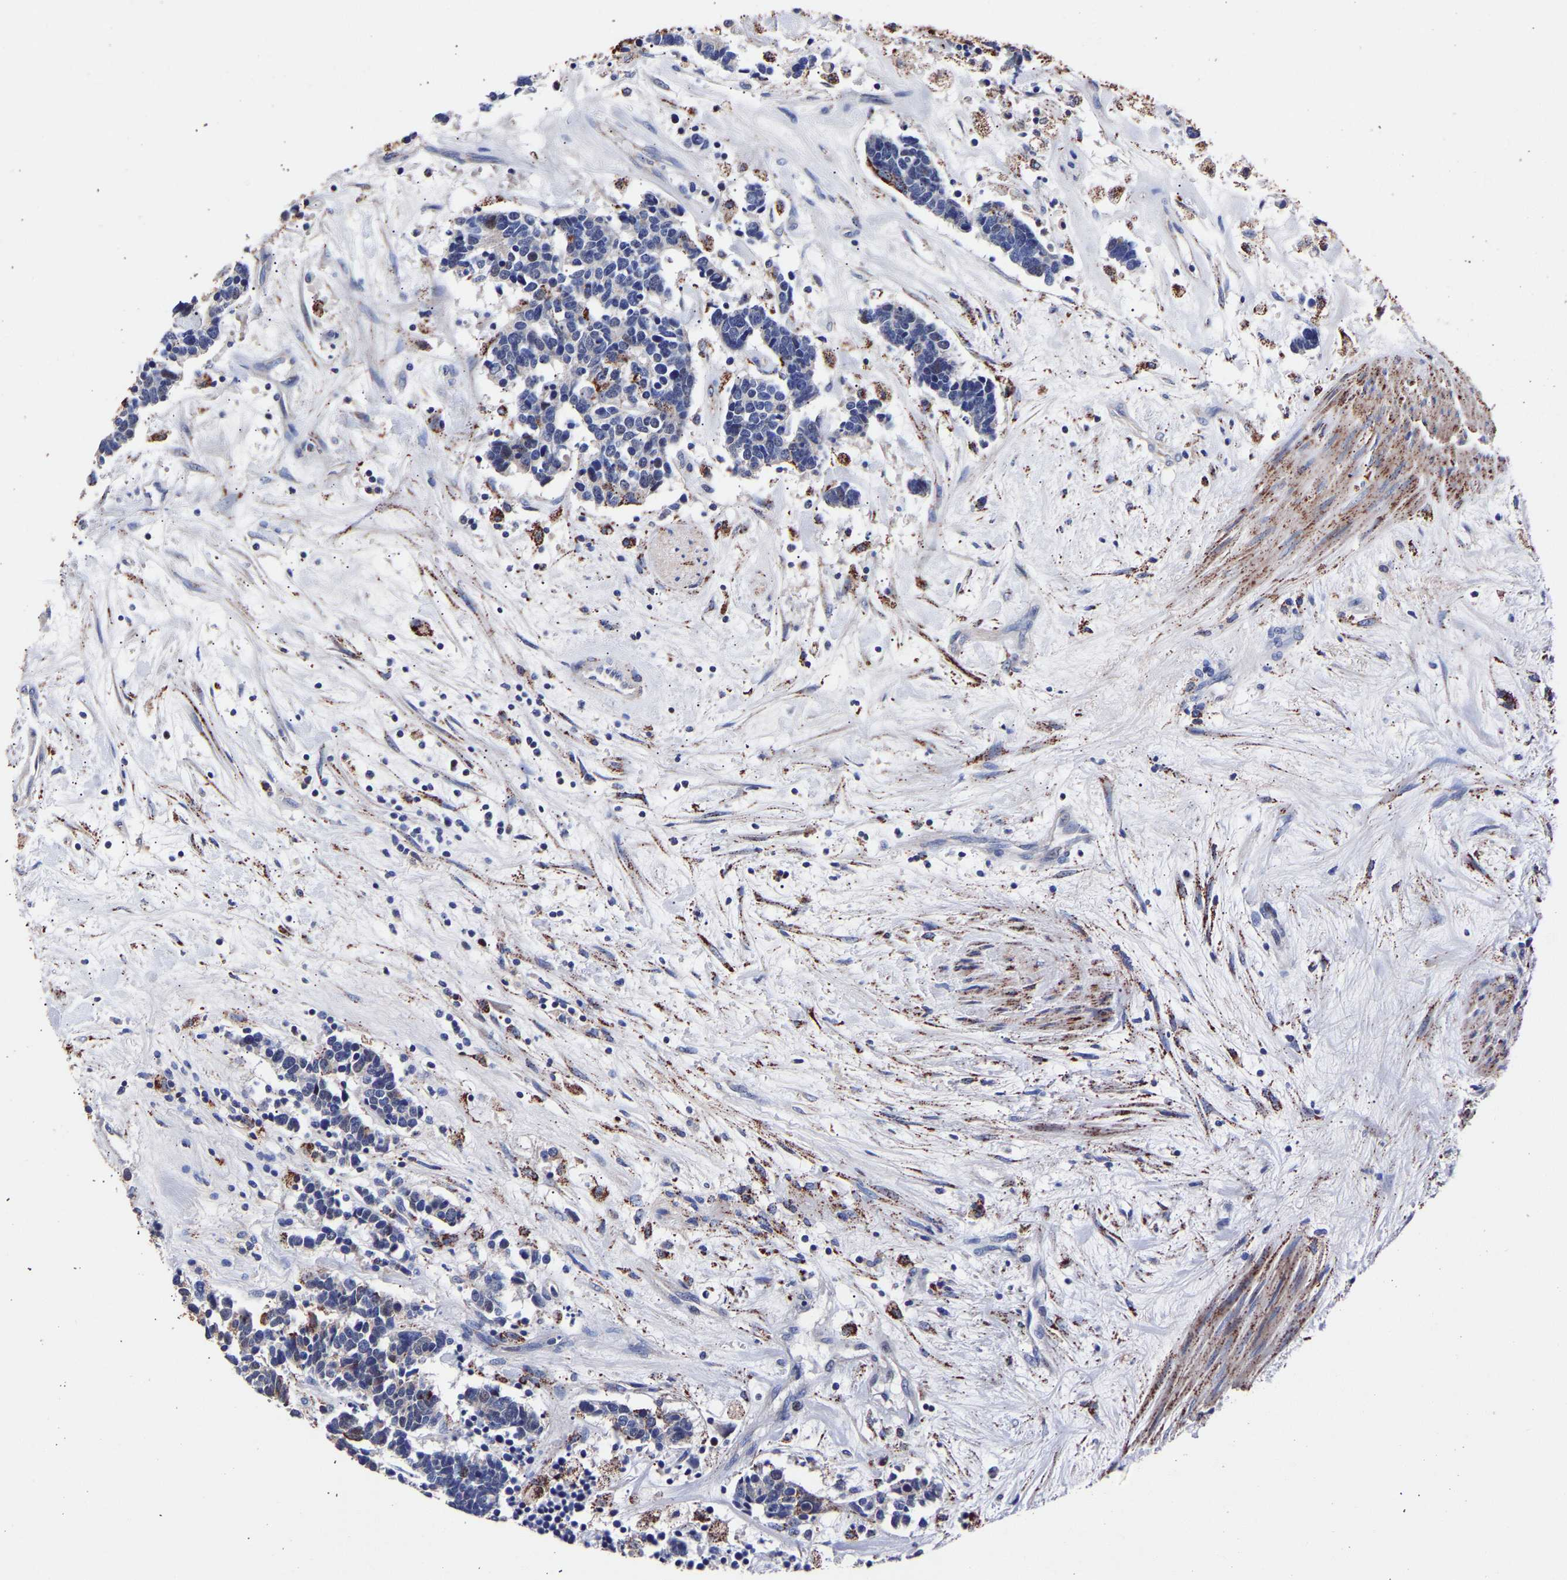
{"staining": {"intensity": "moderate", "quantity": "<25%", "location": "nuclear"}, "tissue": "carcinoid", "cell_type": "Tumor cells", "image_type": "cancer", "snomed": [{"axis": "morphology", "description": "Carcinoma, NOS"}, {"axis": "morphology", "description": "Carcinoid, malignant, NOS"}, {"axis": "topography", "description": "Urinary bladder"}], "caption": "The immunohistochemical stain shows moderate nuclear positivity in tumor cells of carcinoid tissue.", "gene": "SEM1", "patient": {"sex": "male", "age": 57}}